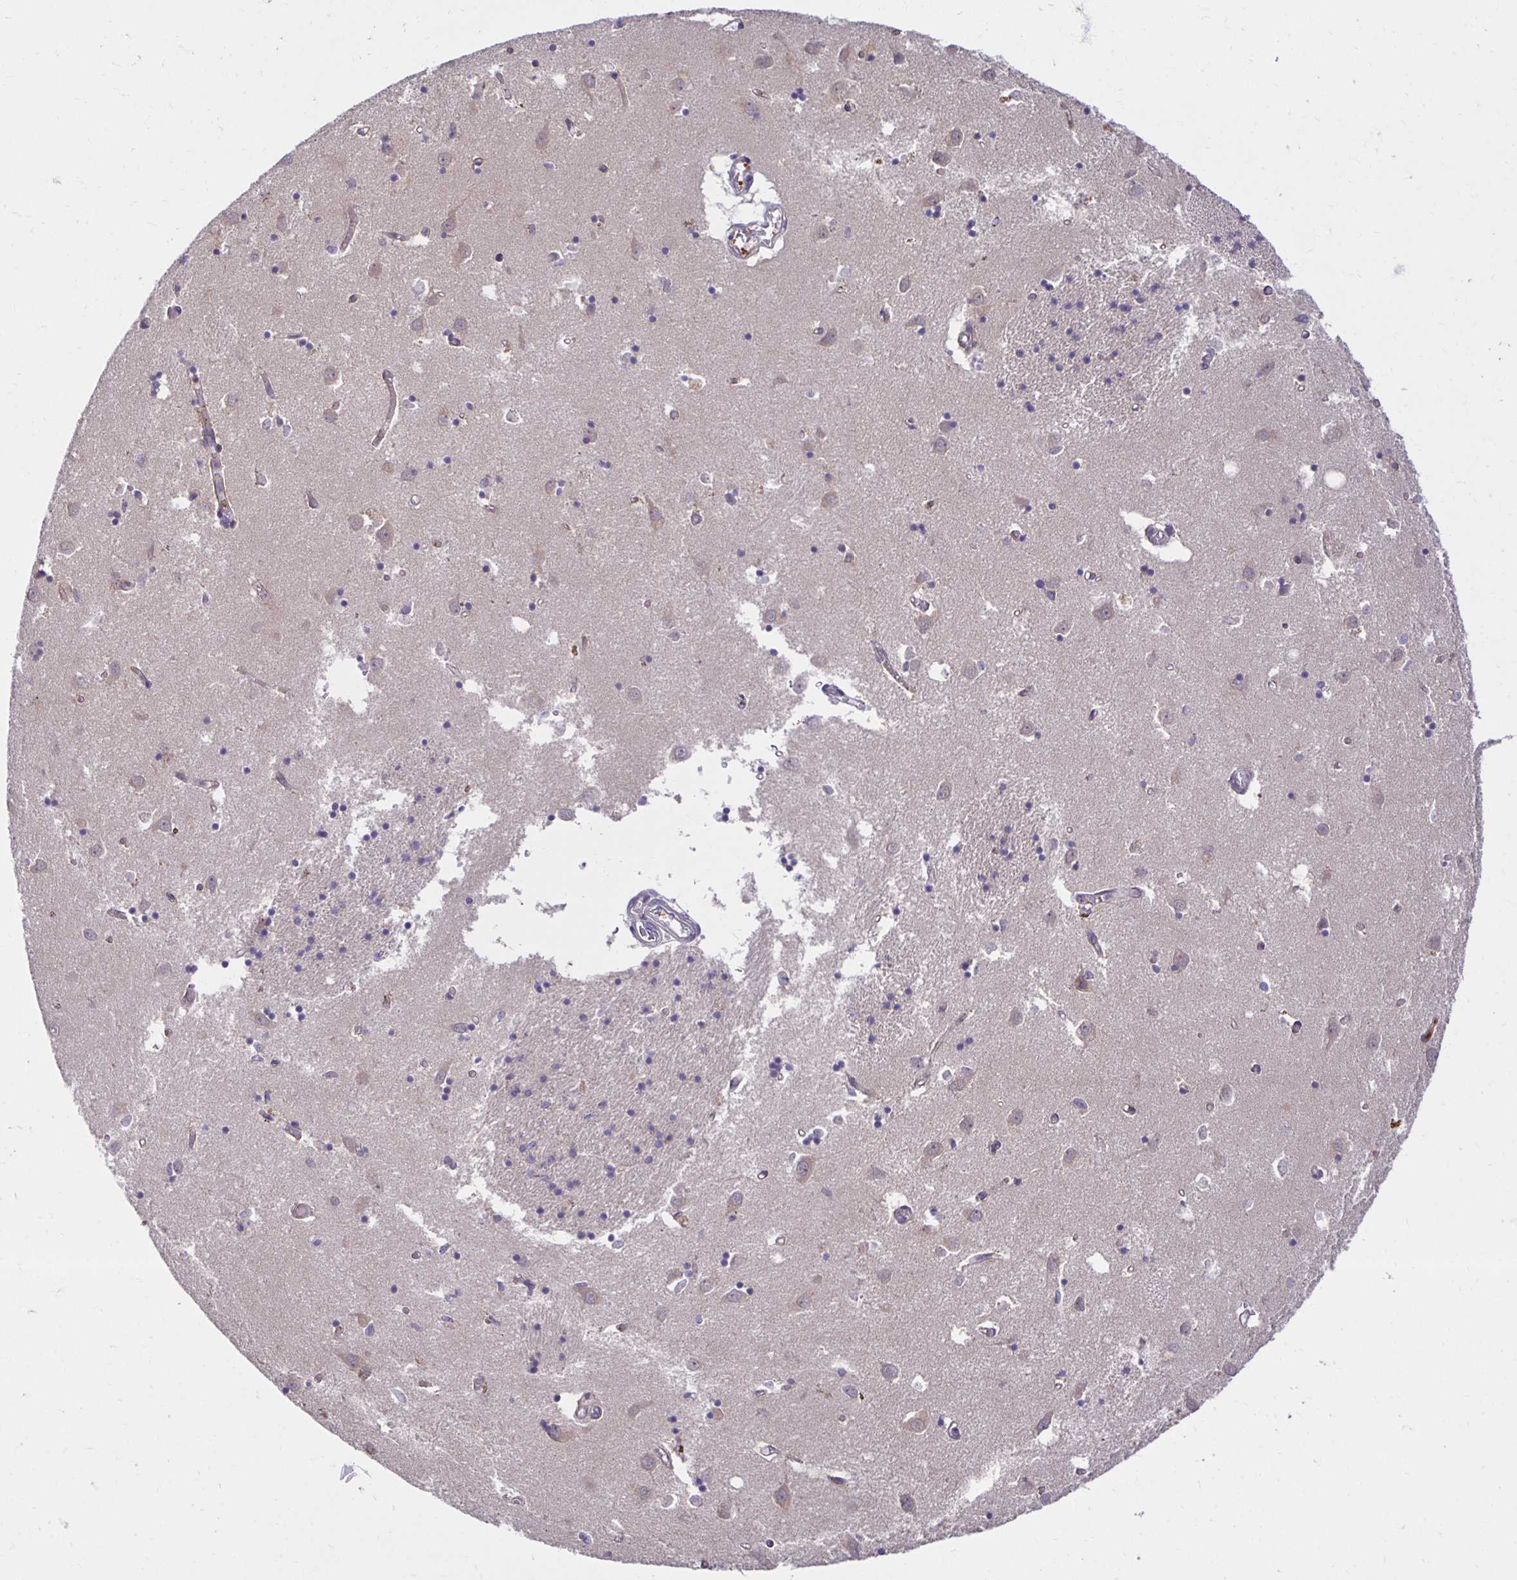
{"staining": {"intensity": "negative", "quantity": "none", "location": "none"}, "tissue": "caudate", "cell_type": "Glial cells", "image_type": "normal", "snomed": [{"axis": "morphology", "description": "Normal tissue, NOS"}, {"axis": "topography", "description": "Lateral ventricle wall"}], "caption": "Image shows no protein expression in glial cells of benign caudate. Brightfield microscopy of immunohistochemistry stained with DAB (3,3'-diaminobenzidine) (brown) and hematoxylin (blue), captured at high magnification.", "gene": "MIEN1", "patient": {"sex": "male", "age": 70}}